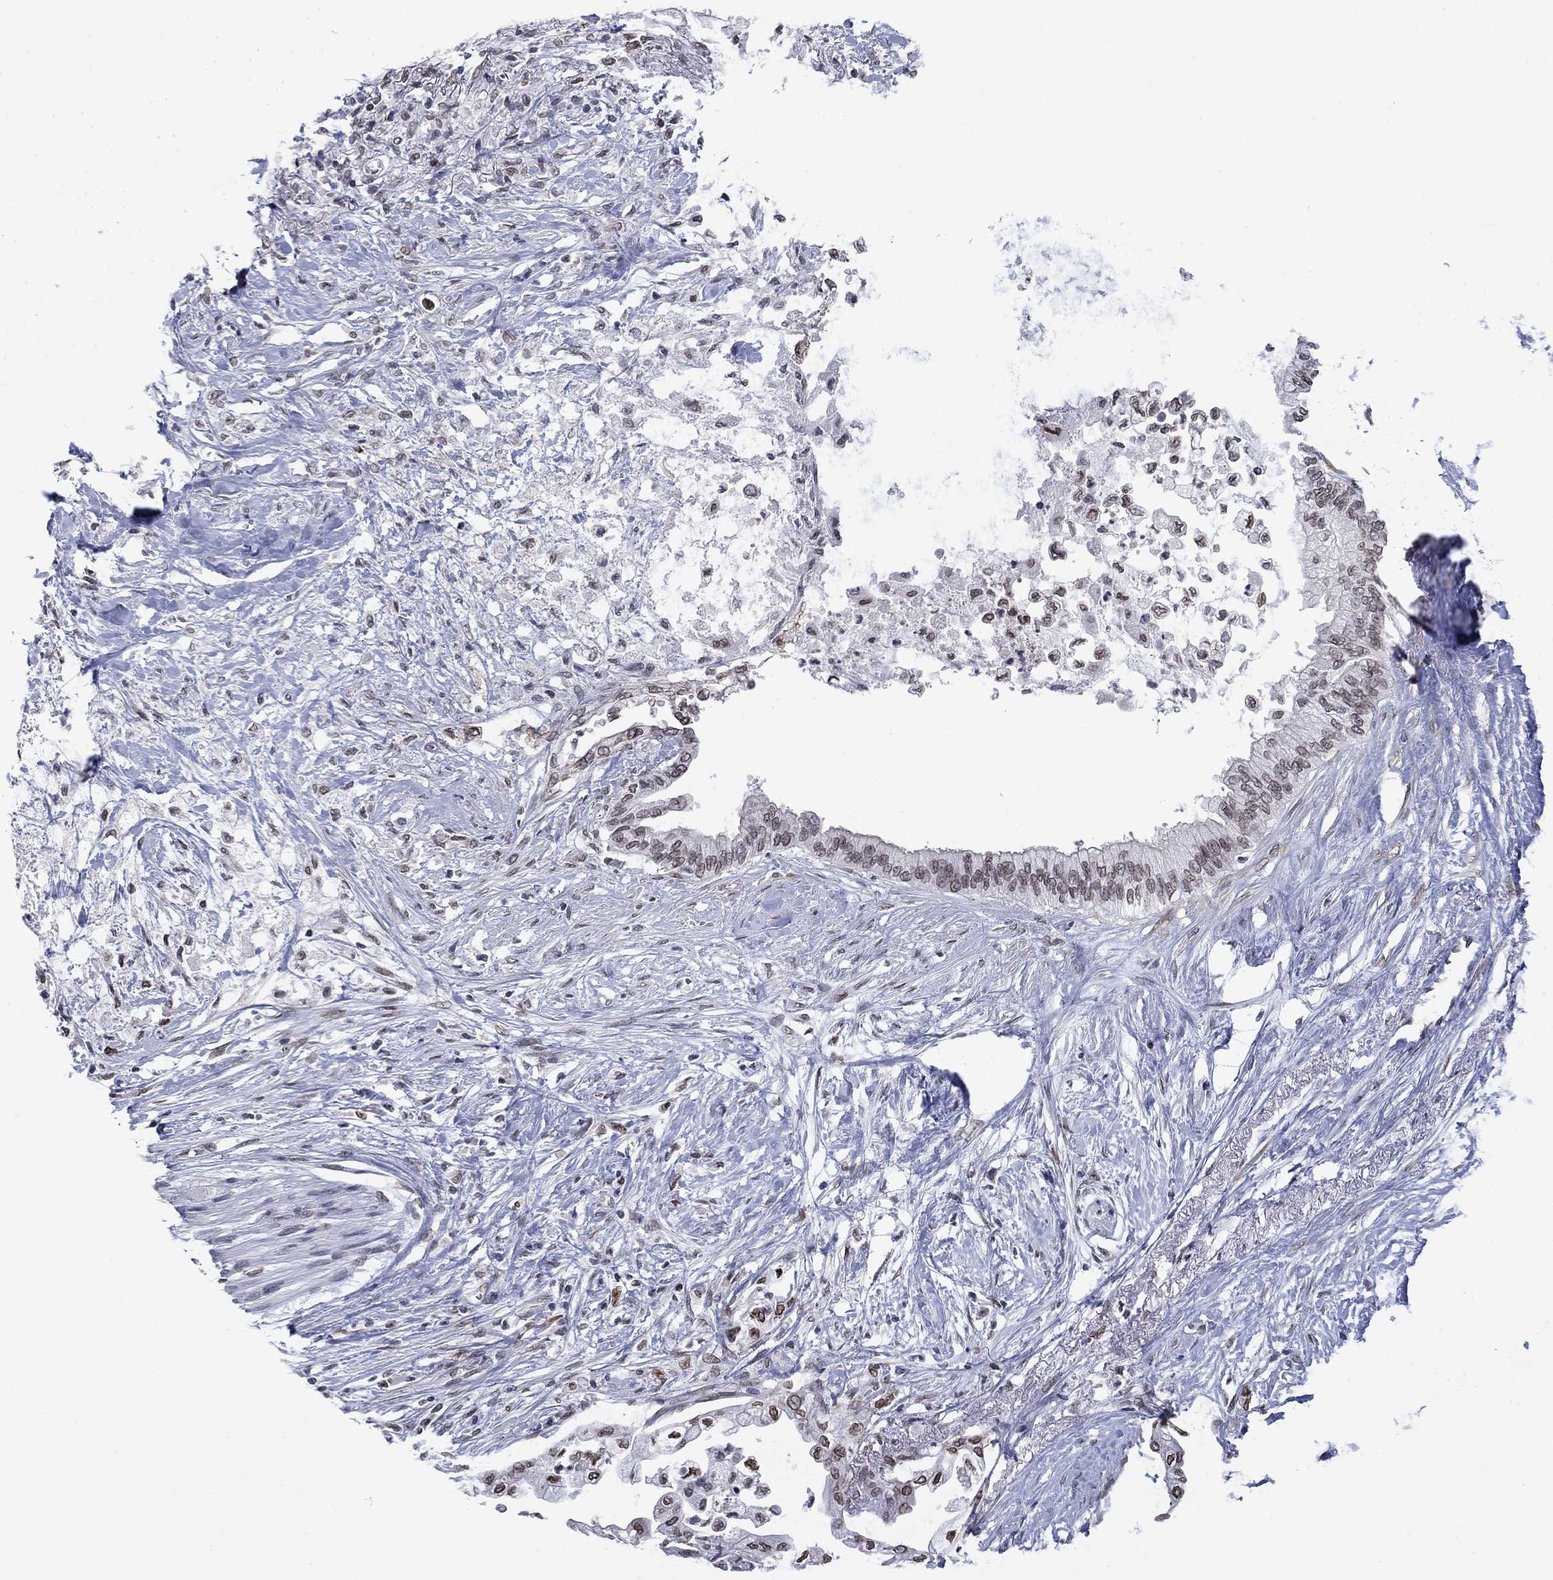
{"staining": {"intensity": "moderate", "quantity": "25%-75%", "location": "cytoplasmic/membranous,nuclear"}, "tissue": "pancreatic cancer", "cell_type": "Tumor cells", "image_type": "cancer", "snomed": [{"axis": "morphology", "description": "Normal tissue, NOS"}, {"axis": "morphology", "description": "Adenocarcinoma, NOS"}, {"axis": "topography", "description": "Pancreas"}, {"axis": "topography", "description": "Duodenum"}], "caption": "Tumor cells show medium levels of moderate cytoplasmic/membranous and nuclear staining in approximately 25%-75% of cells in adenocarcinoma (pancreatic).", "gene": "TOR1AIP1", "patient": {"sex": "female", "age": 60}}